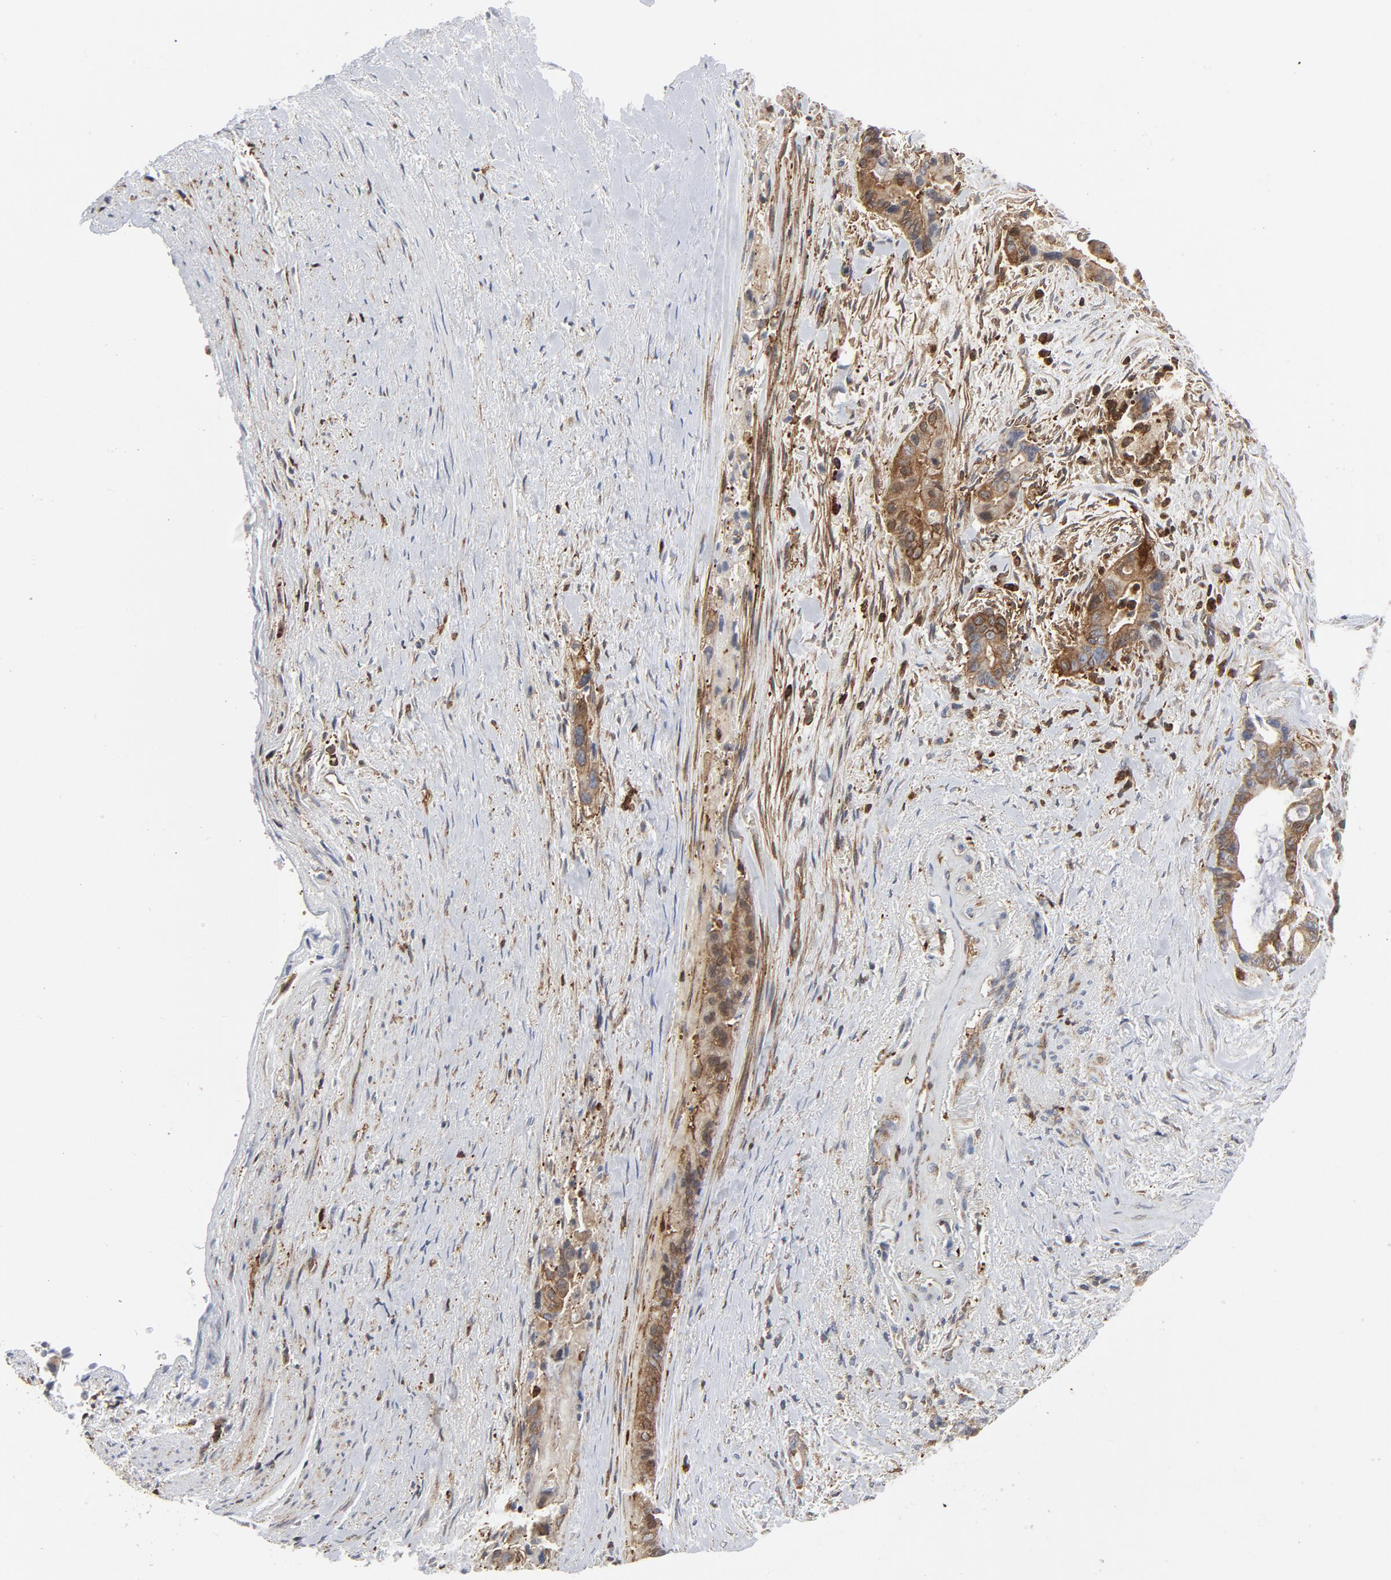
{"staining": {"intensity": "moderate", "quantity": ">75%", "location": "cytoplasmic/membranous"}, "tissue": "liver cancer", "cell_type": "Tumor cells", "image_type": "cancer", "snomed": [{"axis": "morphology", "description": "Cholangiocarcinoma"}, {"axis": "topography", "description": "Liver"}], "caption": "Immunohistochemistry (IHC) micrograph of cholangiocarcinoma (liver) stained for a protein (brown), which reveals medium levels of moderate cytoplasmic/membranous staining in about >75% of tumor cells.", "gene": "YES1", "patient": {"sex": "female", "age": 55}}